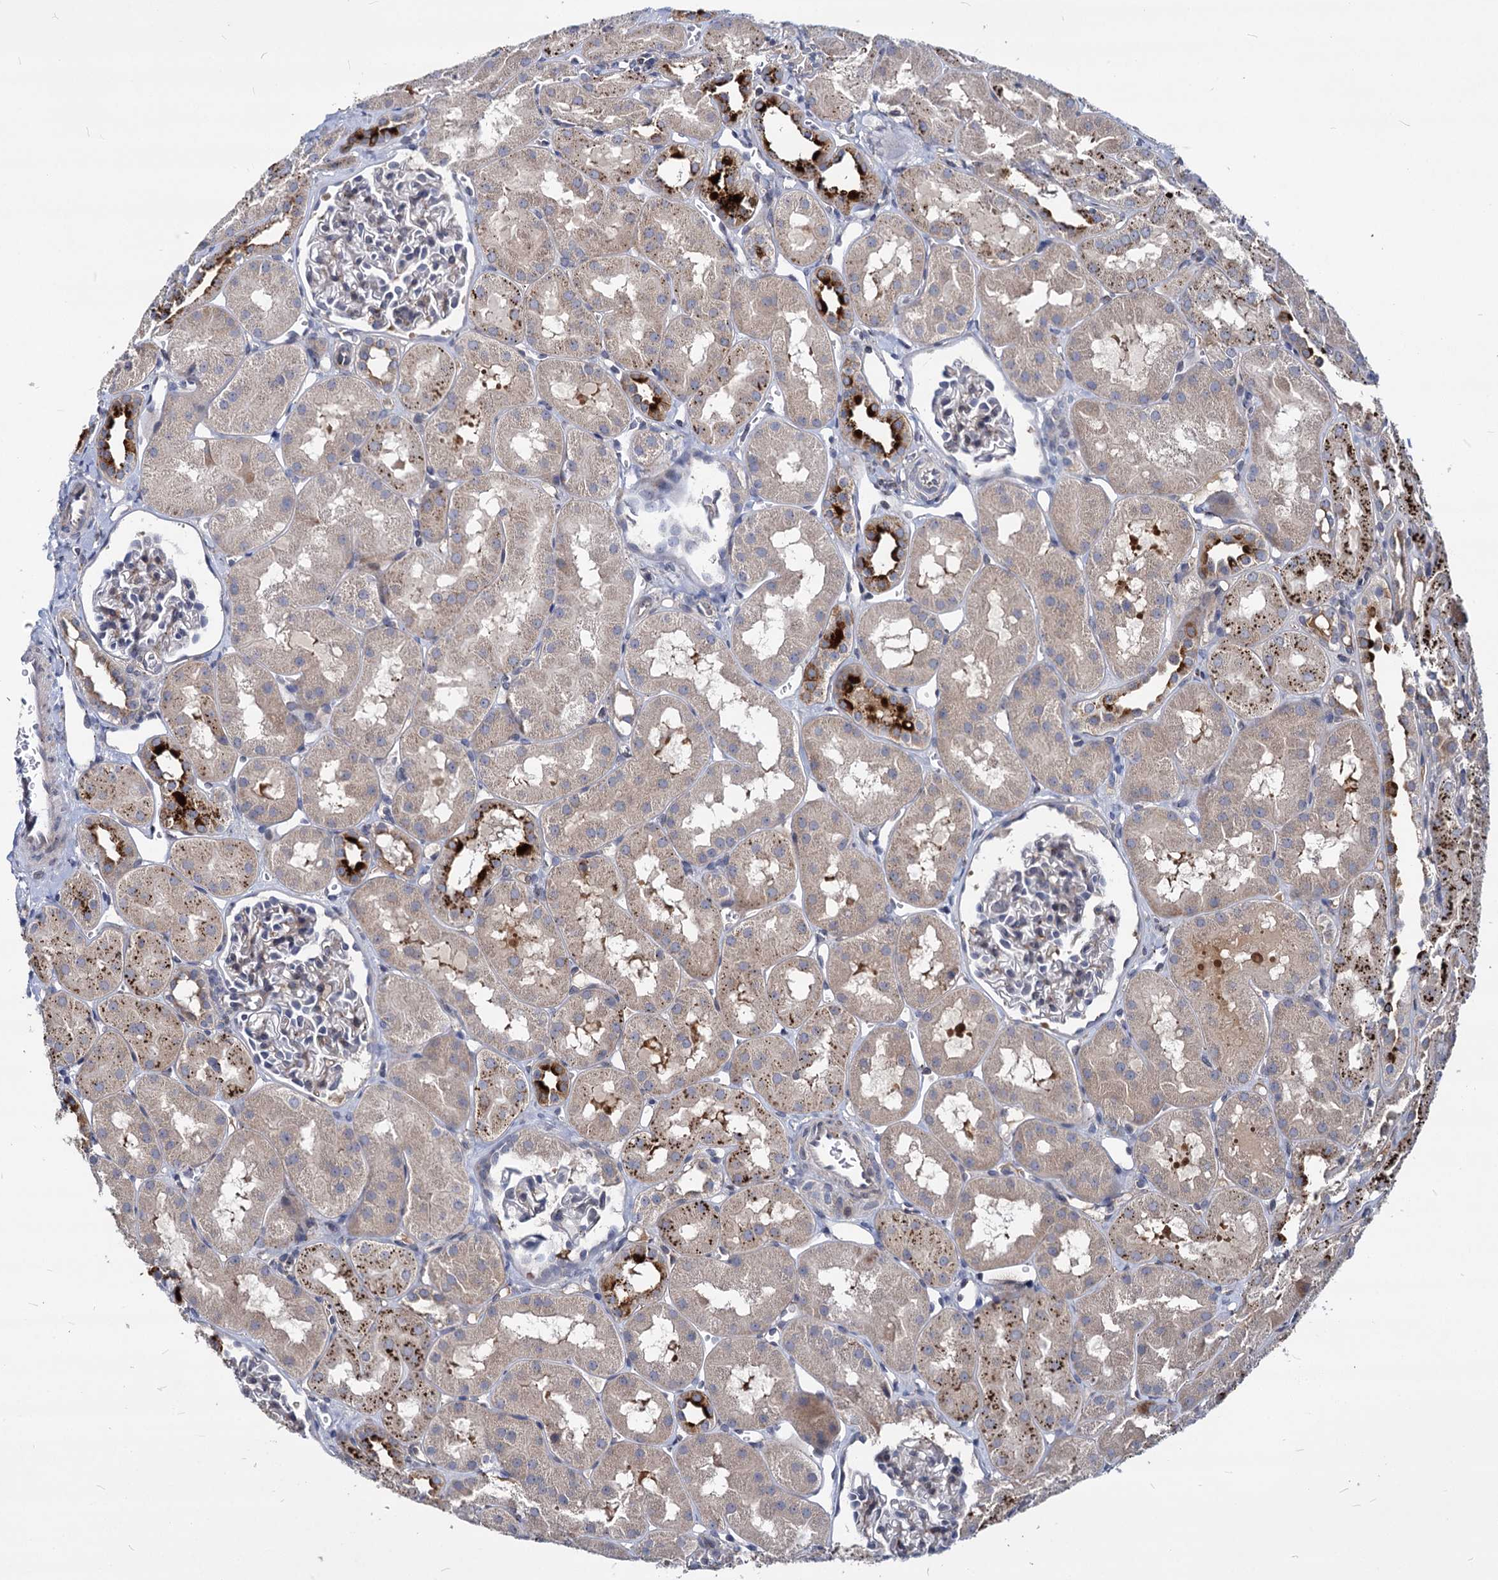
{"staining": {"intensity": "negative", "quantity": "none", "location": "none"}, "tissue": "kidney", "cell_type": "Cells in glomeruli", "image_type": "normal", "snomed": [{"axis": "morphology", "description": "Normal tissue, NOS"}, {"axis": "topography", "description": "Kidney"}, {"axis": "topography", "description": "Urinary bladder"}], "caption": "High magnification brightfield microscopy of normal kidney stained with DAB (brown) and counterstained with hematoxylin (blue): cells in glomeruli show no significant staining.", "gene": "C11orf86", "patient": {"sex": "male", "age": 16}}